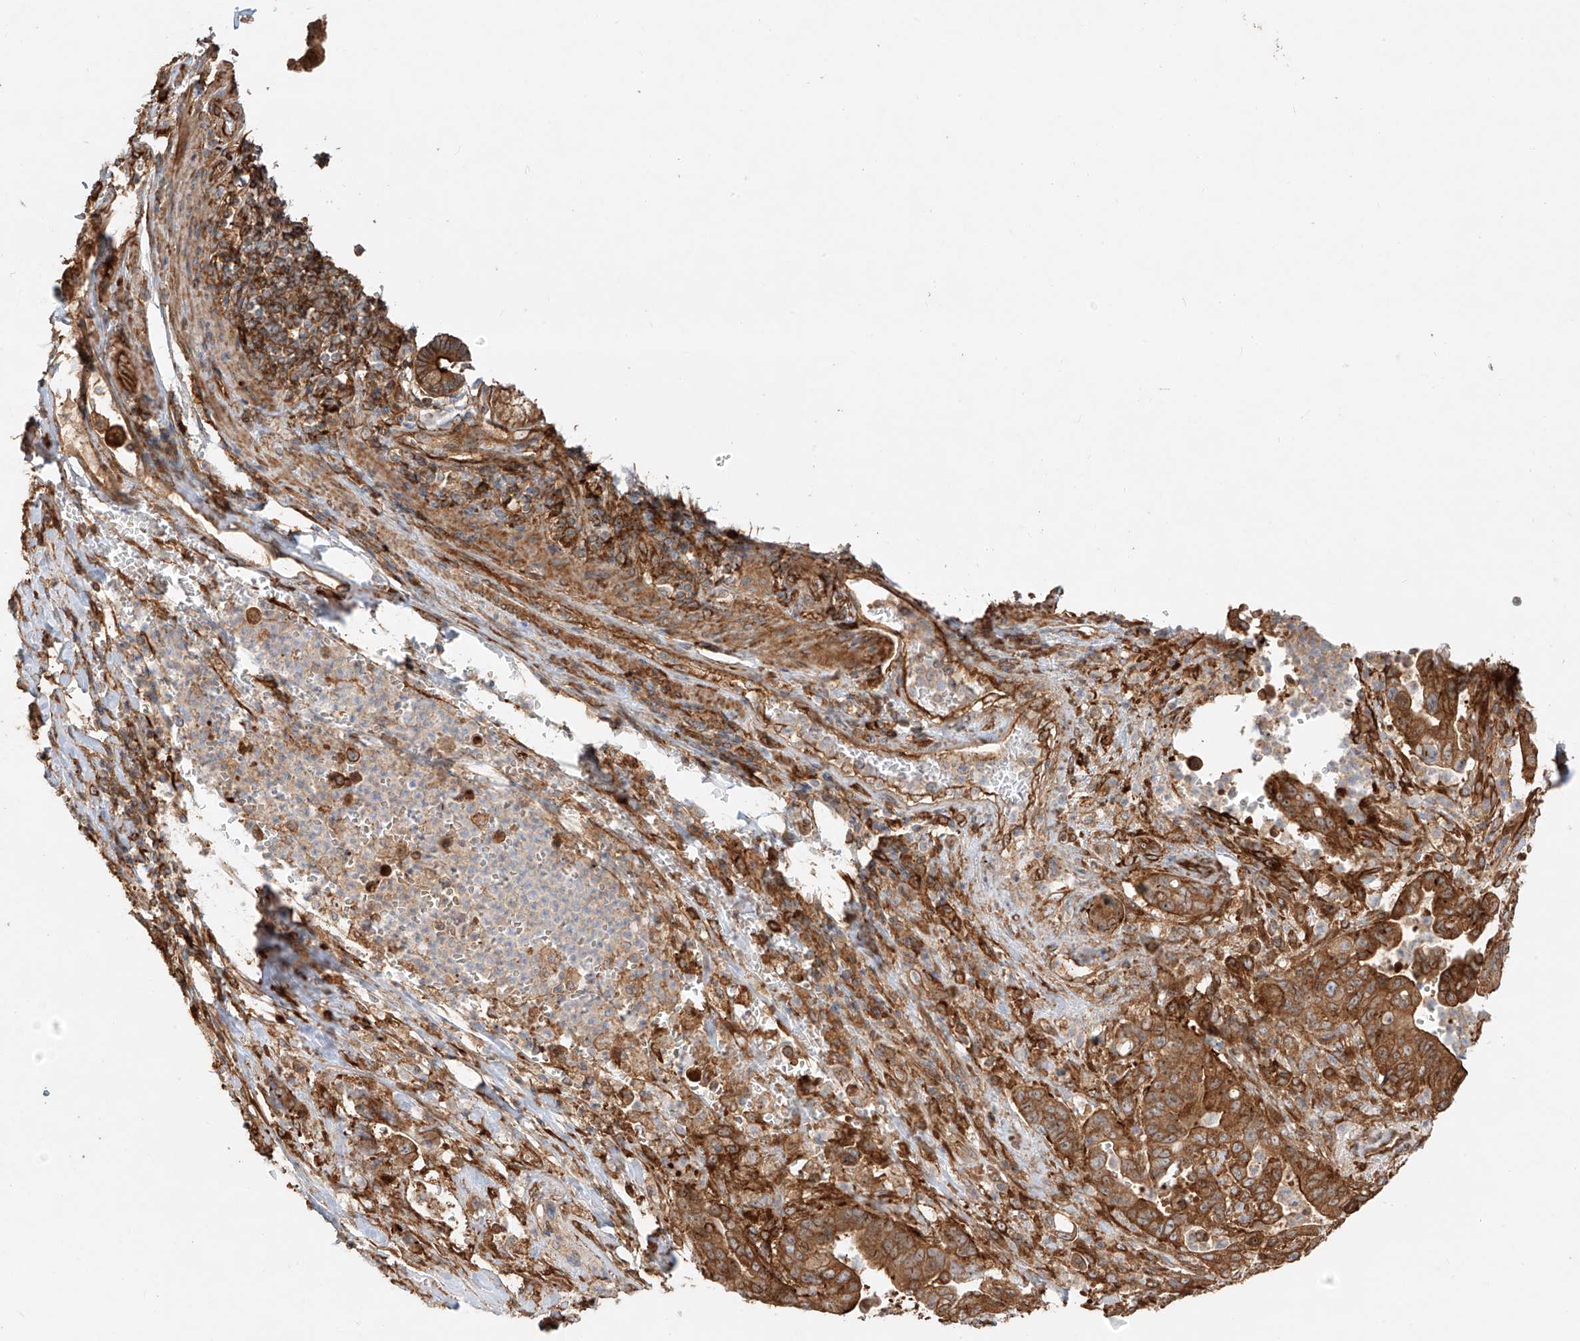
{"staining": {"intensity": "strong", "quantity": ">75%", "location": "cytoplasmic/membranous"}, "tissue": "pancreatic cancer", "cell_type": "Tumor cells", "image_type": "cancer", "snomed": [{"axis": "morphology", "description": "Adenocarcinoma, NOS"}, {"axis": "topography", "description": "Pancreas"}], "caption": "Immunohistochemical staining of pancreatic cancer (adenocarcinoma) shows high levels of strong cytoplasmic/membranous protein staining in about >75% of tumor cells.", "gene": "SNX9", "patient": {"sex": "male", "age": 70}}